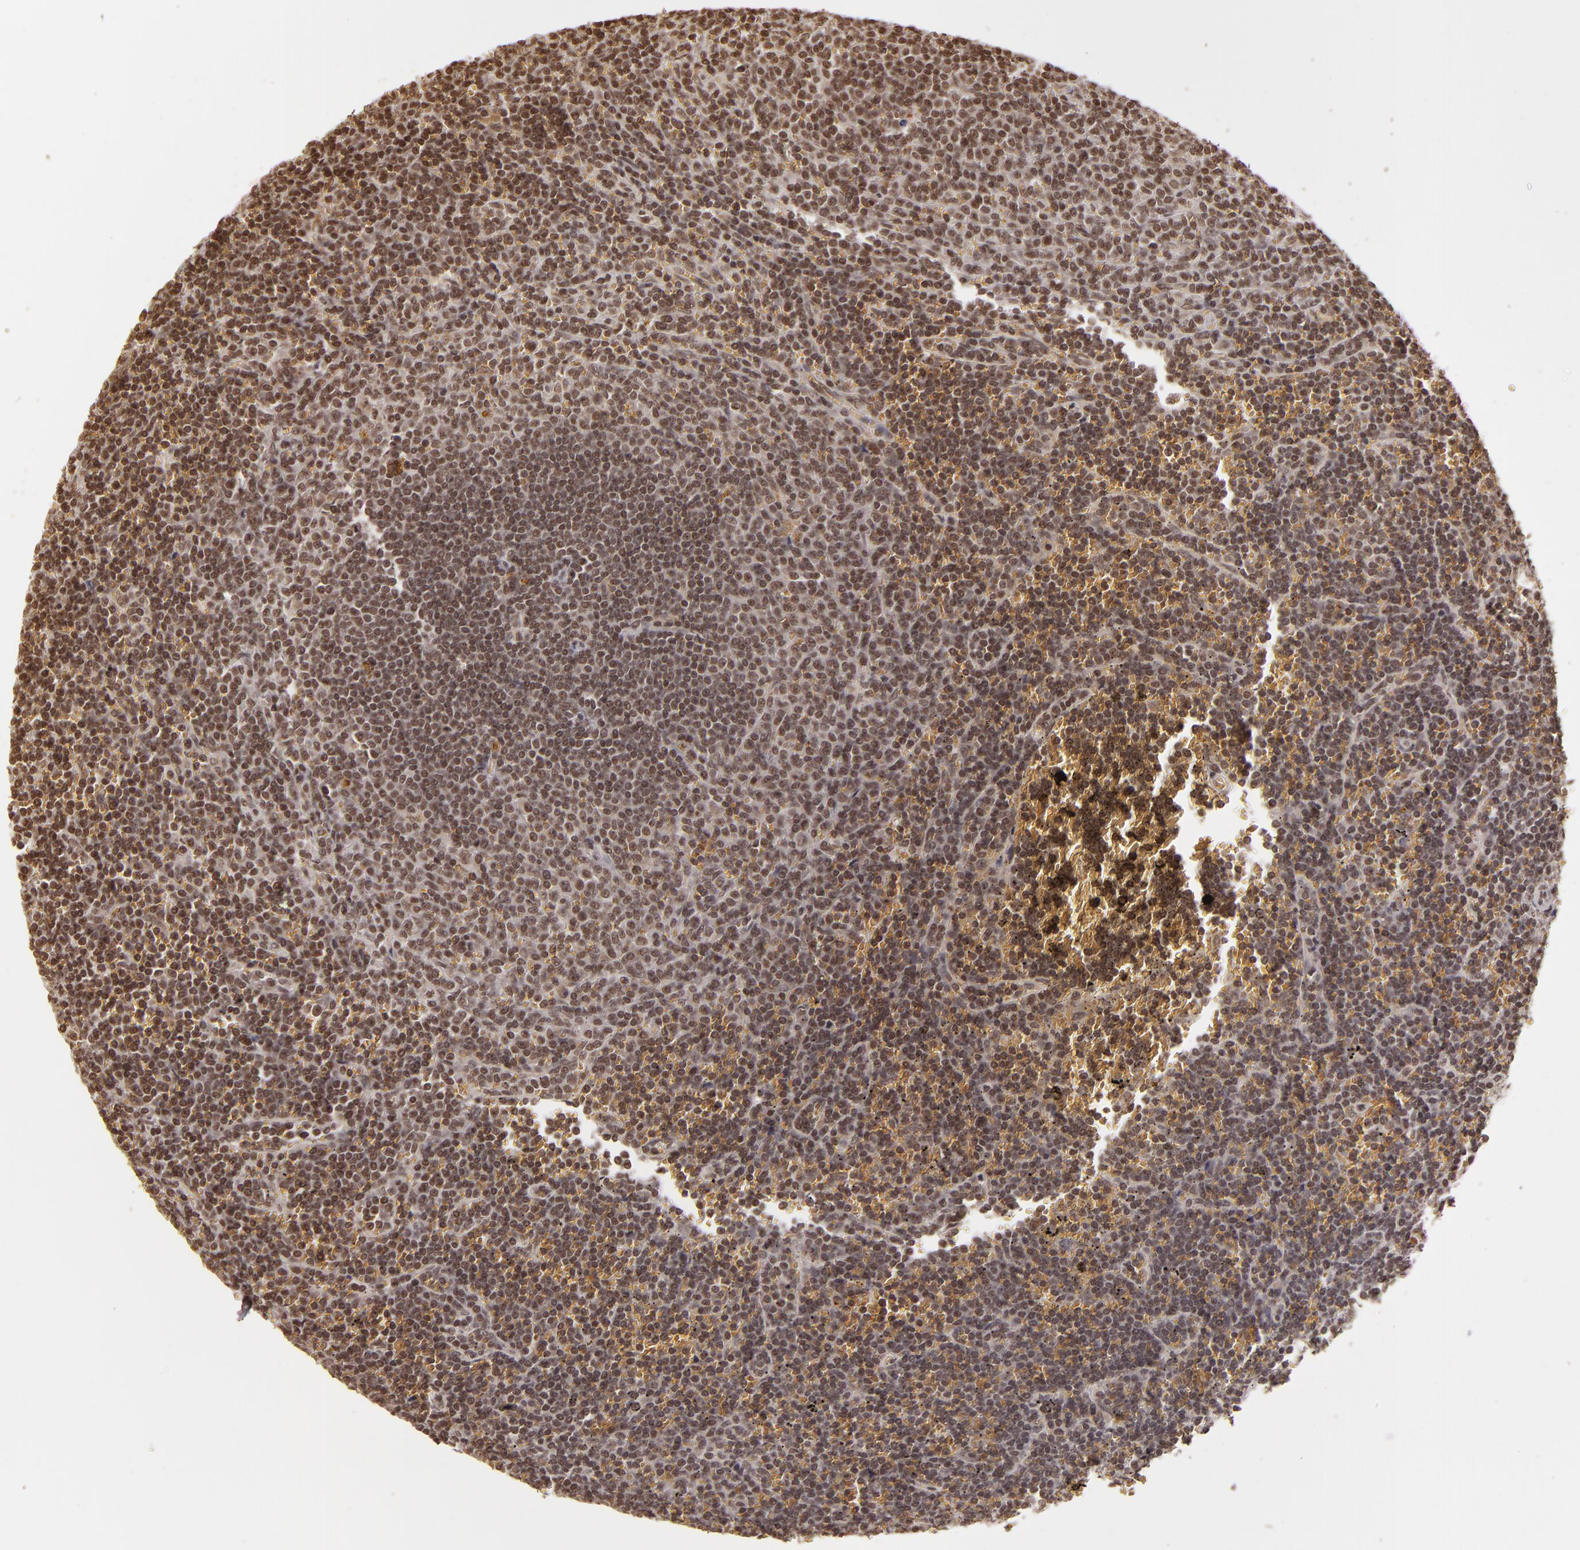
{"staining": {"intensity": "moderate", "quantity": ">75%", "location": "nuclear"}, "tissue": "lymphoma", "cell_type": "Tumor cells", "image_type": "cancer", "snomed": [{"axis": "morphology", "description": "Malignant lymphoma, non-Hodgkin's type, Low grade"}, {"axis": "topography", "description": "Spleen"}], "caption": "Tumor cells reveal medium levels of moderate nuclear staining in about >75% of cells in malignant lymphoma, non-Hodgkin's type (low-grade).", "gene": "CUL3", "patient": {"sex": "male", "age": 80}}